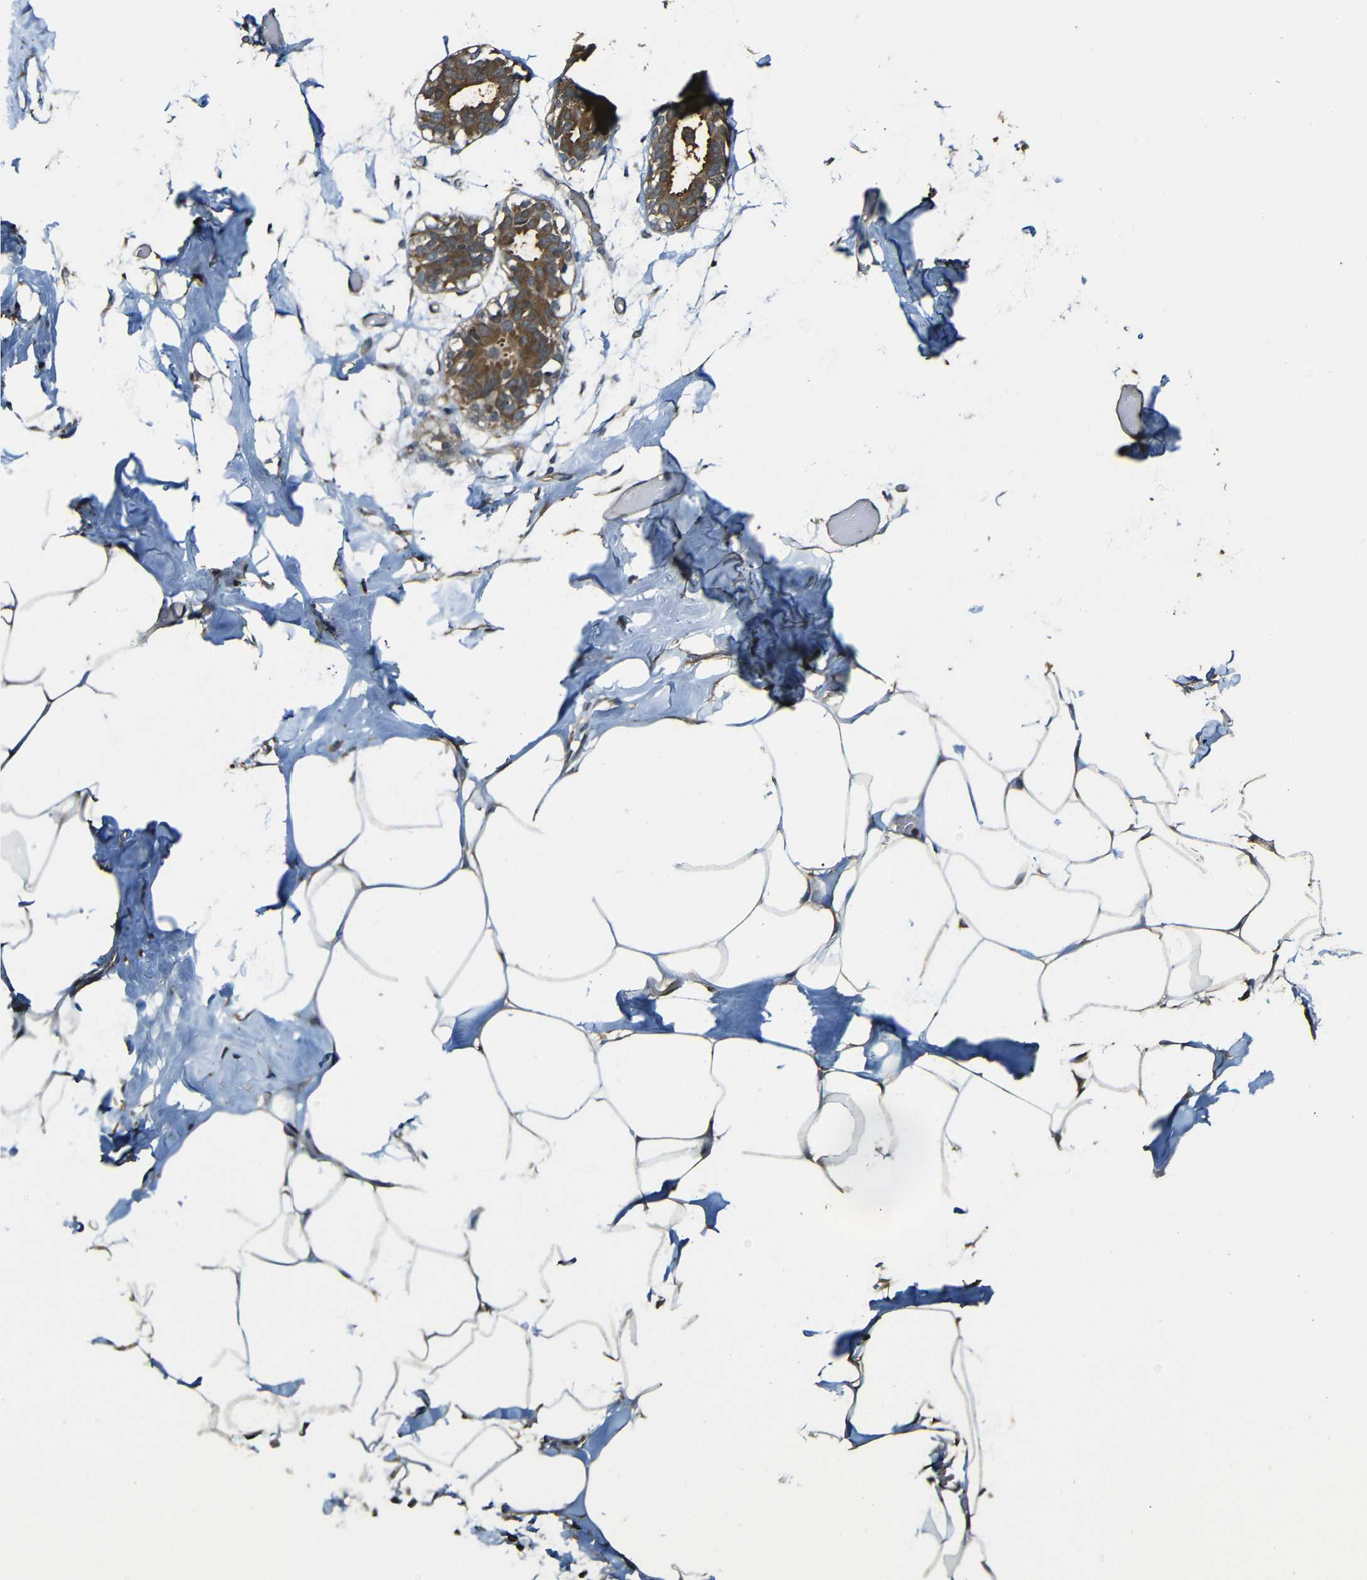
{"staining": {"intensity": "moderate", "quantity": "25%-75%", "location": "cytoplasmic/membranous"}, "tissue": "adipose tissue", "cell_type": "Adipocytes", "image_type": "normal", "snomed": [{"axis": "morphology", "description": "Normal tissue, NOS"}, {"axis": "topography", "description": "Breast"}, {"axis": "topography", "description": "Adipose tissue"}], "caption": "Unremarkable adipose tissue reveals moderate cytoplasmic/membranous staining in about 25%-75% of adipocytes.", "gene": "CASP8", "patient": {"sex": "female", "age": 25}}